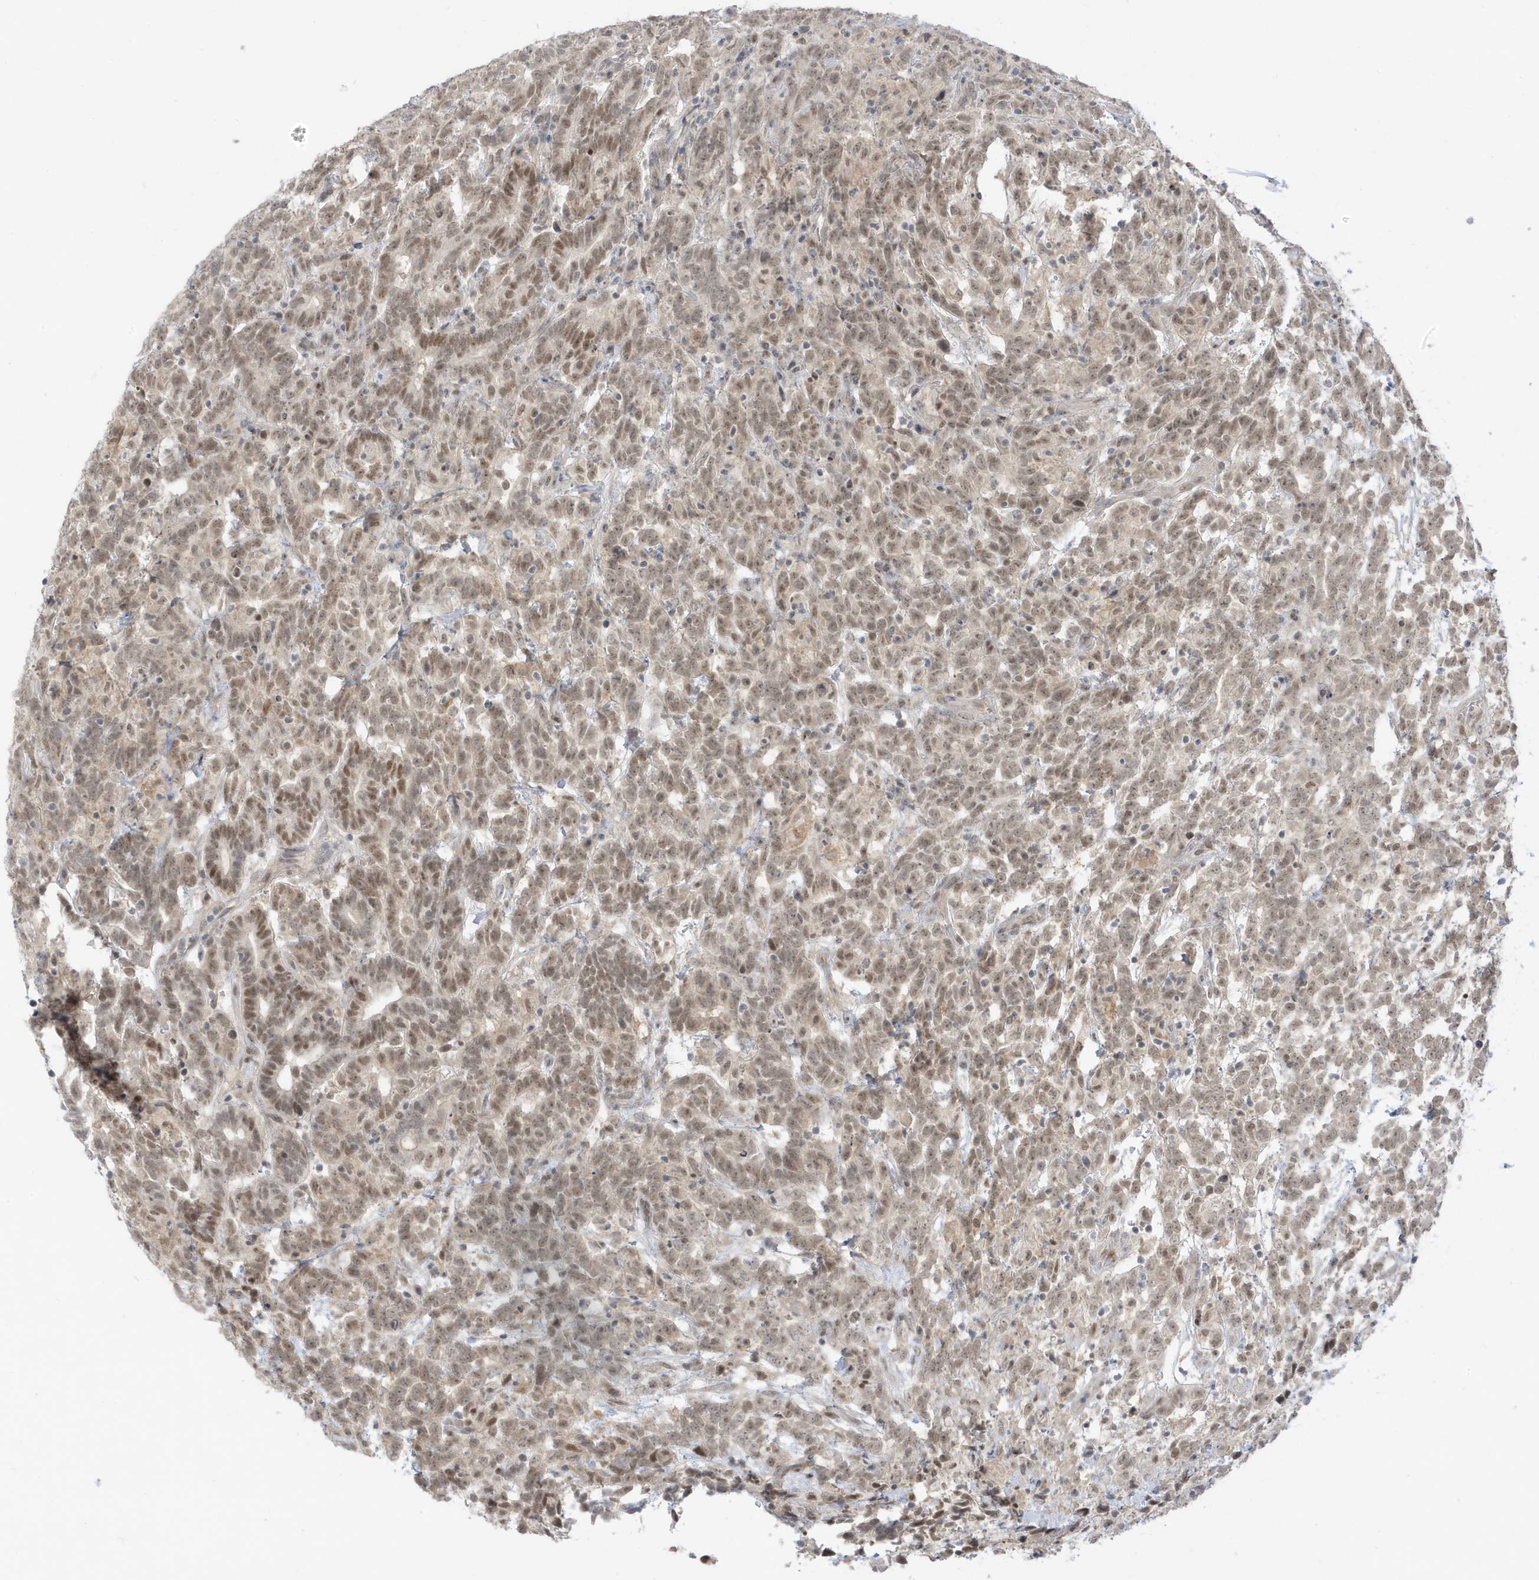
{"staining": {"intensity": "moderate", "quantity": ">75%", "location": "nuclear"}, "tissue": "testis cancer", "cell_type": "Tumor cells", "image_type": "cancer", "snomed": [{"axis": "morphology", "description": "Carcinoma, Embryonal, NOS"}, {"axis": "topography", "description": "Testis"}], "caption": "IHC micrograph of human testis embryonal carcinoma stained for a protein (brown), which exhibits medium levels of moderate nuclear expression in approximately >75% of tumor cells.", "gene": "MSL3", "patient": {"sex": "male", "age": 26}}